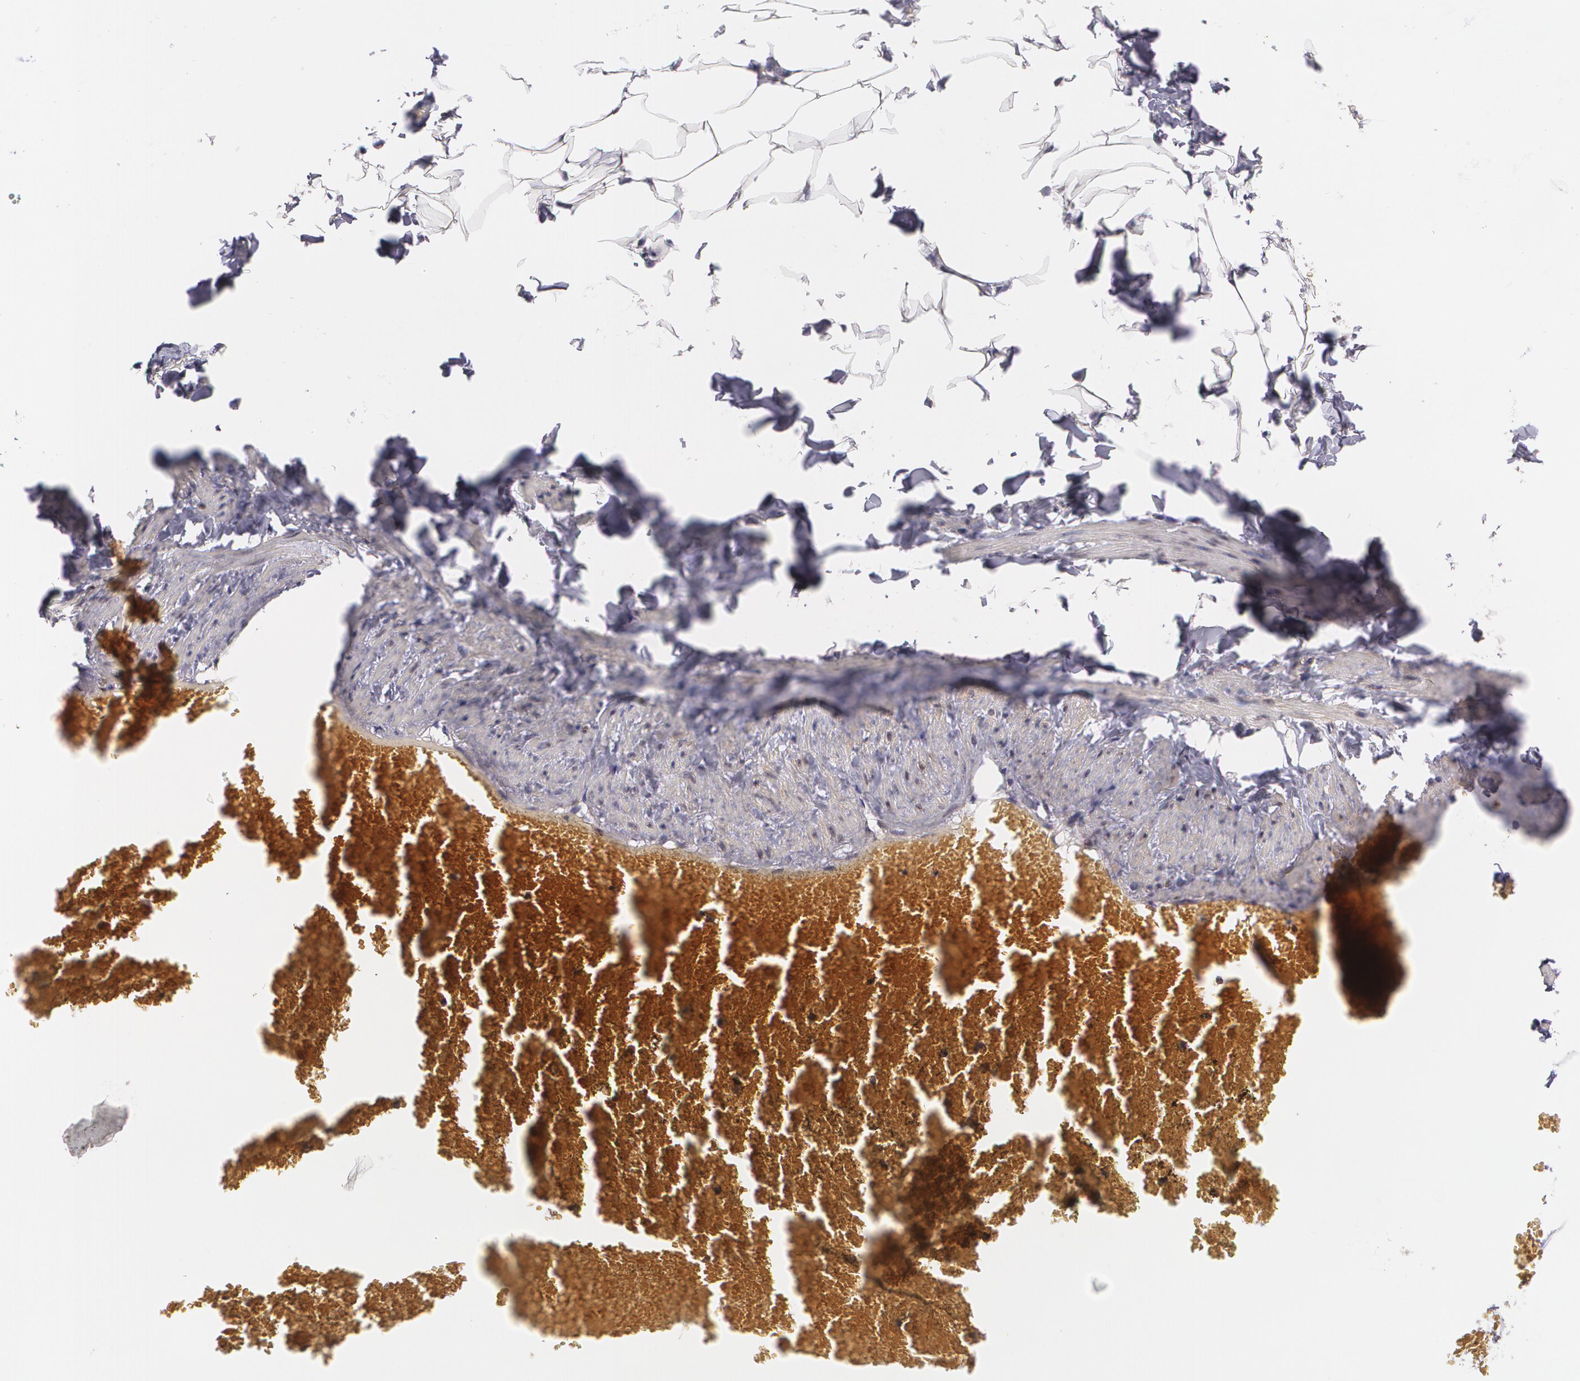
{"staining": {"intensity": "moderate", "quantity": ">75%", "location": "nuclear"}, "tissue": "adipose tissue", "cell_type": "Adipocytes", "image_type": "normal", "snomed": [{"axis": "morphology", "description": "Normal tissue, NOS"}, {"axis": "topography", "description": "Vascular tissue"}], "caption": "The histopathology image shows immunohistochemical staining of unremarkable adipose tissue. There is moderate nuclear expression is seen in approximately >75% of adipocytes.", "gene": "CUL2", "patient": {"sex": "male", "age": 41}}